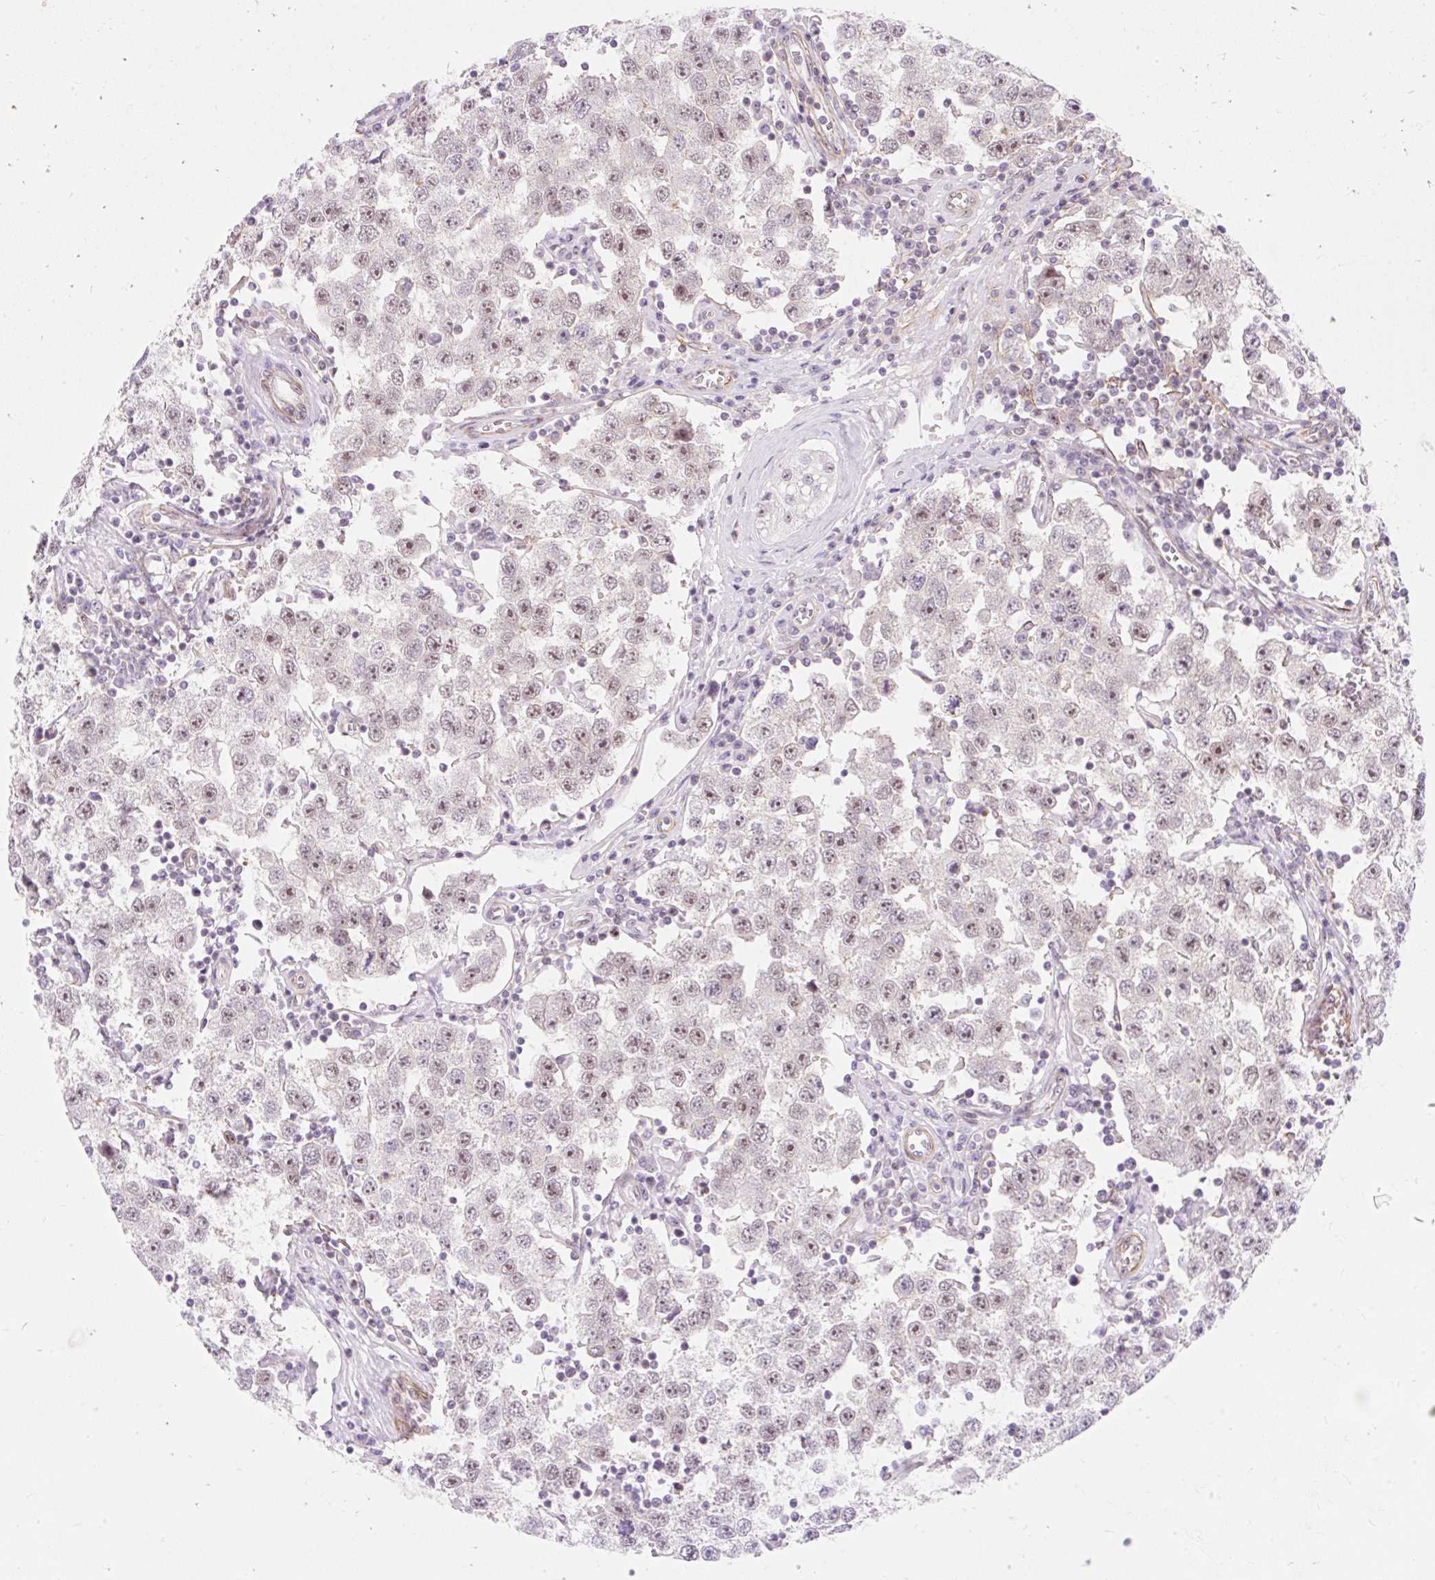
{"staining": {"intensity": "moderate", "quantity": ">75%", "location": "nuclear"}, "tissue": "testis cancer", "cell_type": "Tumor cells", "image_type": "cancer", "snomed": [{"axis": "morphology", "description": "Seminoma, NOS"}, {"axis": "topography", "description": "Testis"}], "caption": "Protein staining by immunohistochemistry reveals moderate nuclear expression in about >75% of tumor cells in testis cancer. The staining was performed using DAB (3,3'-diaminobenzidine), with brown indicating positive protein expression. Nuclei are stained blue with hematoxylin.", "gene": "OBP2A", "patient": {"sex": "male", "age": 34}}